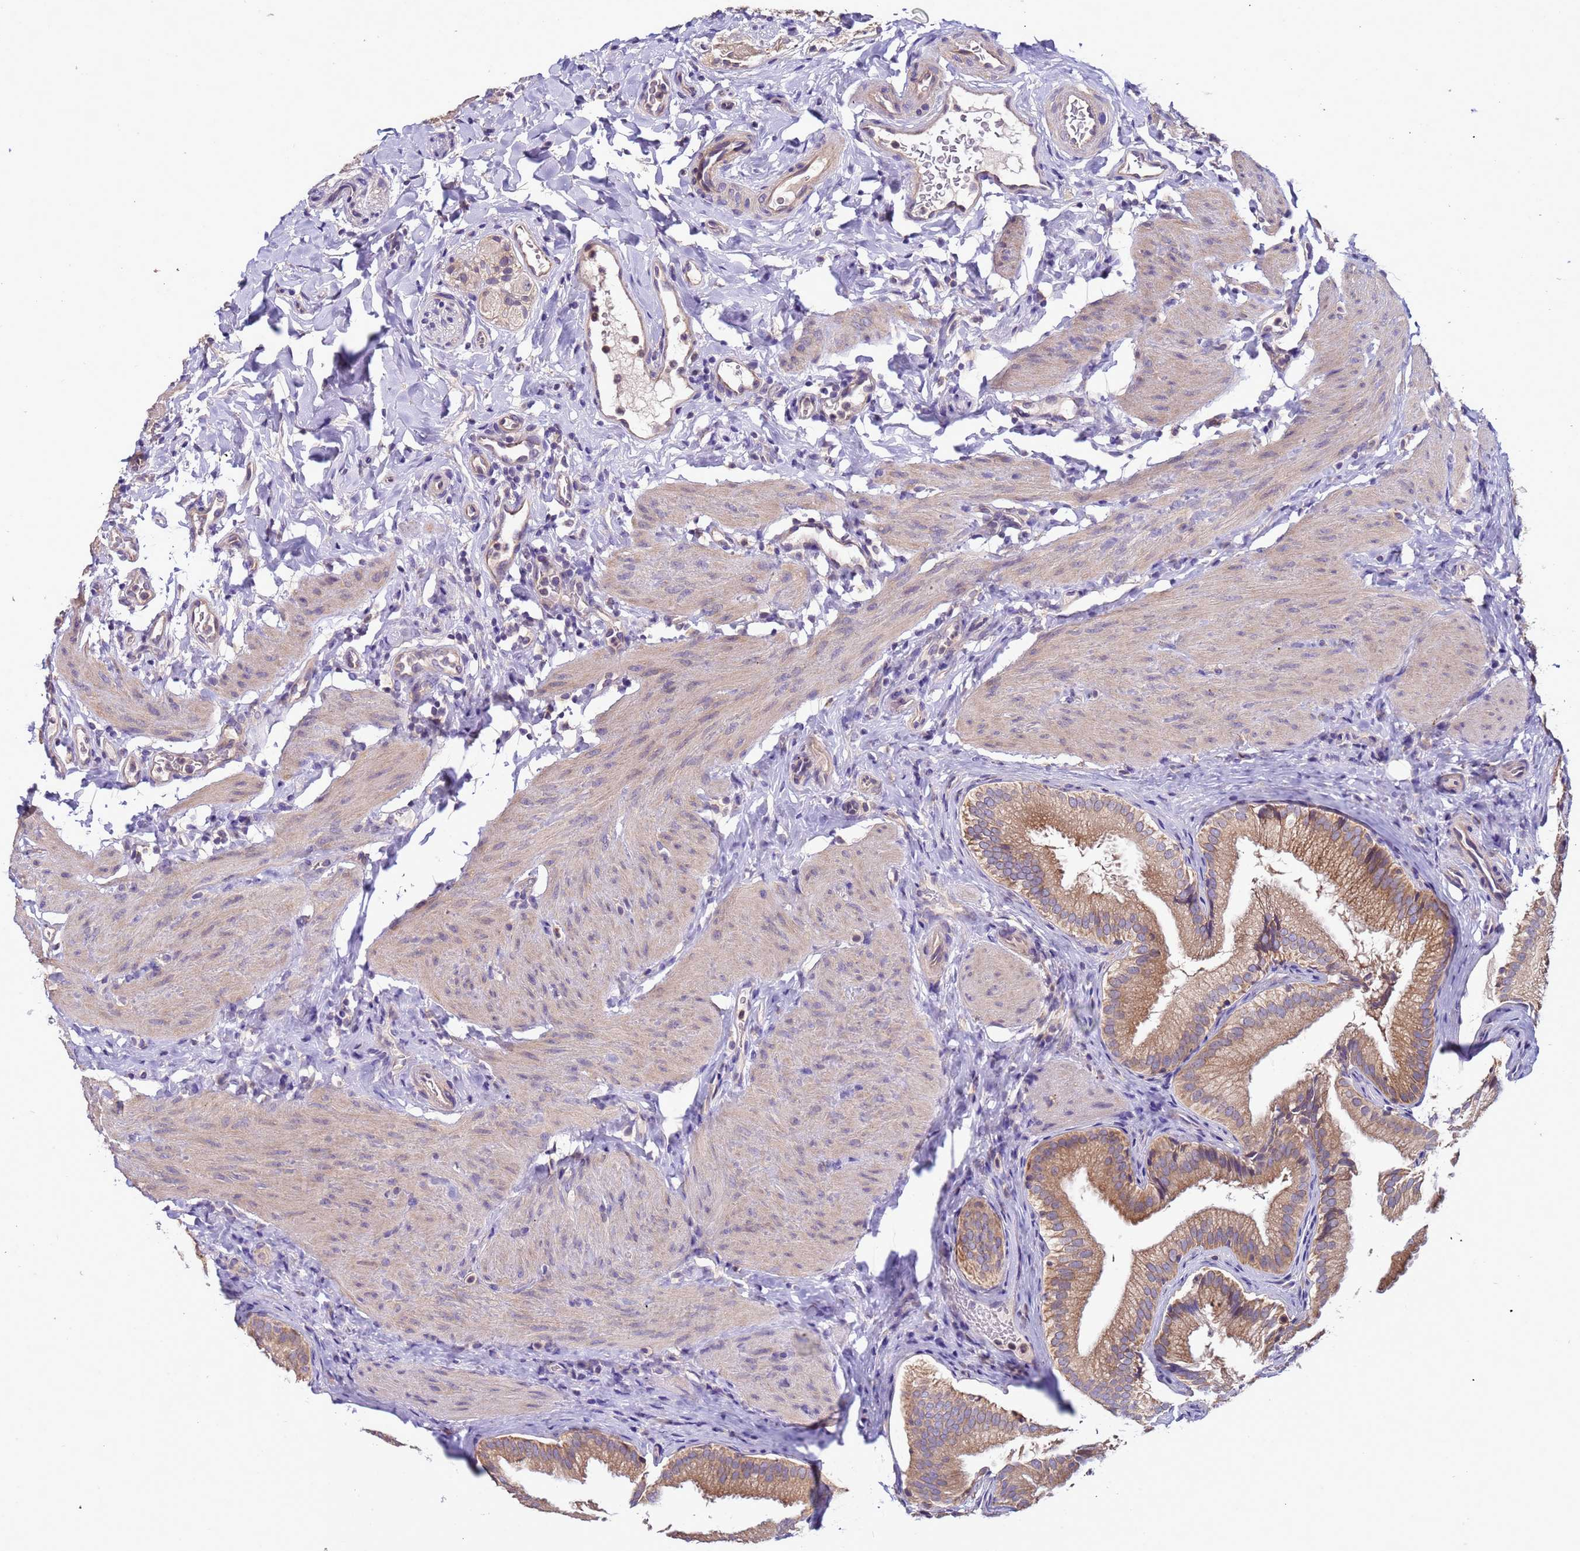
{"staining": {"intensity": "moderate", "quantity": ">75%", "location": "cytoplasmic/membranous"}, "tissue": "gallbladder", "cell_type": "Glandular cells", "image_type": "normal", "snomed": [{"axis": "morphology", "description": "Normal tissue, NOS"}, {"axis": "topography", "description": "Gallbladder"}], "caption": "Immunohistochemistry (IHC) staining of normal gallbladder, which demonstrates medium levels of moderate cytoplasmic/membranous staining in approximately >75% of glandular cells indicating moderate cytoplasmic/membranous protein expression. The staining was performed using DAB (3,3'-diaminobenzidine) (brown) for protein detection and nuclei were counterstained in hematoxylin (blue).", "gene": "ELMOD2", "patient": {"sex": "female", "age": 30}}